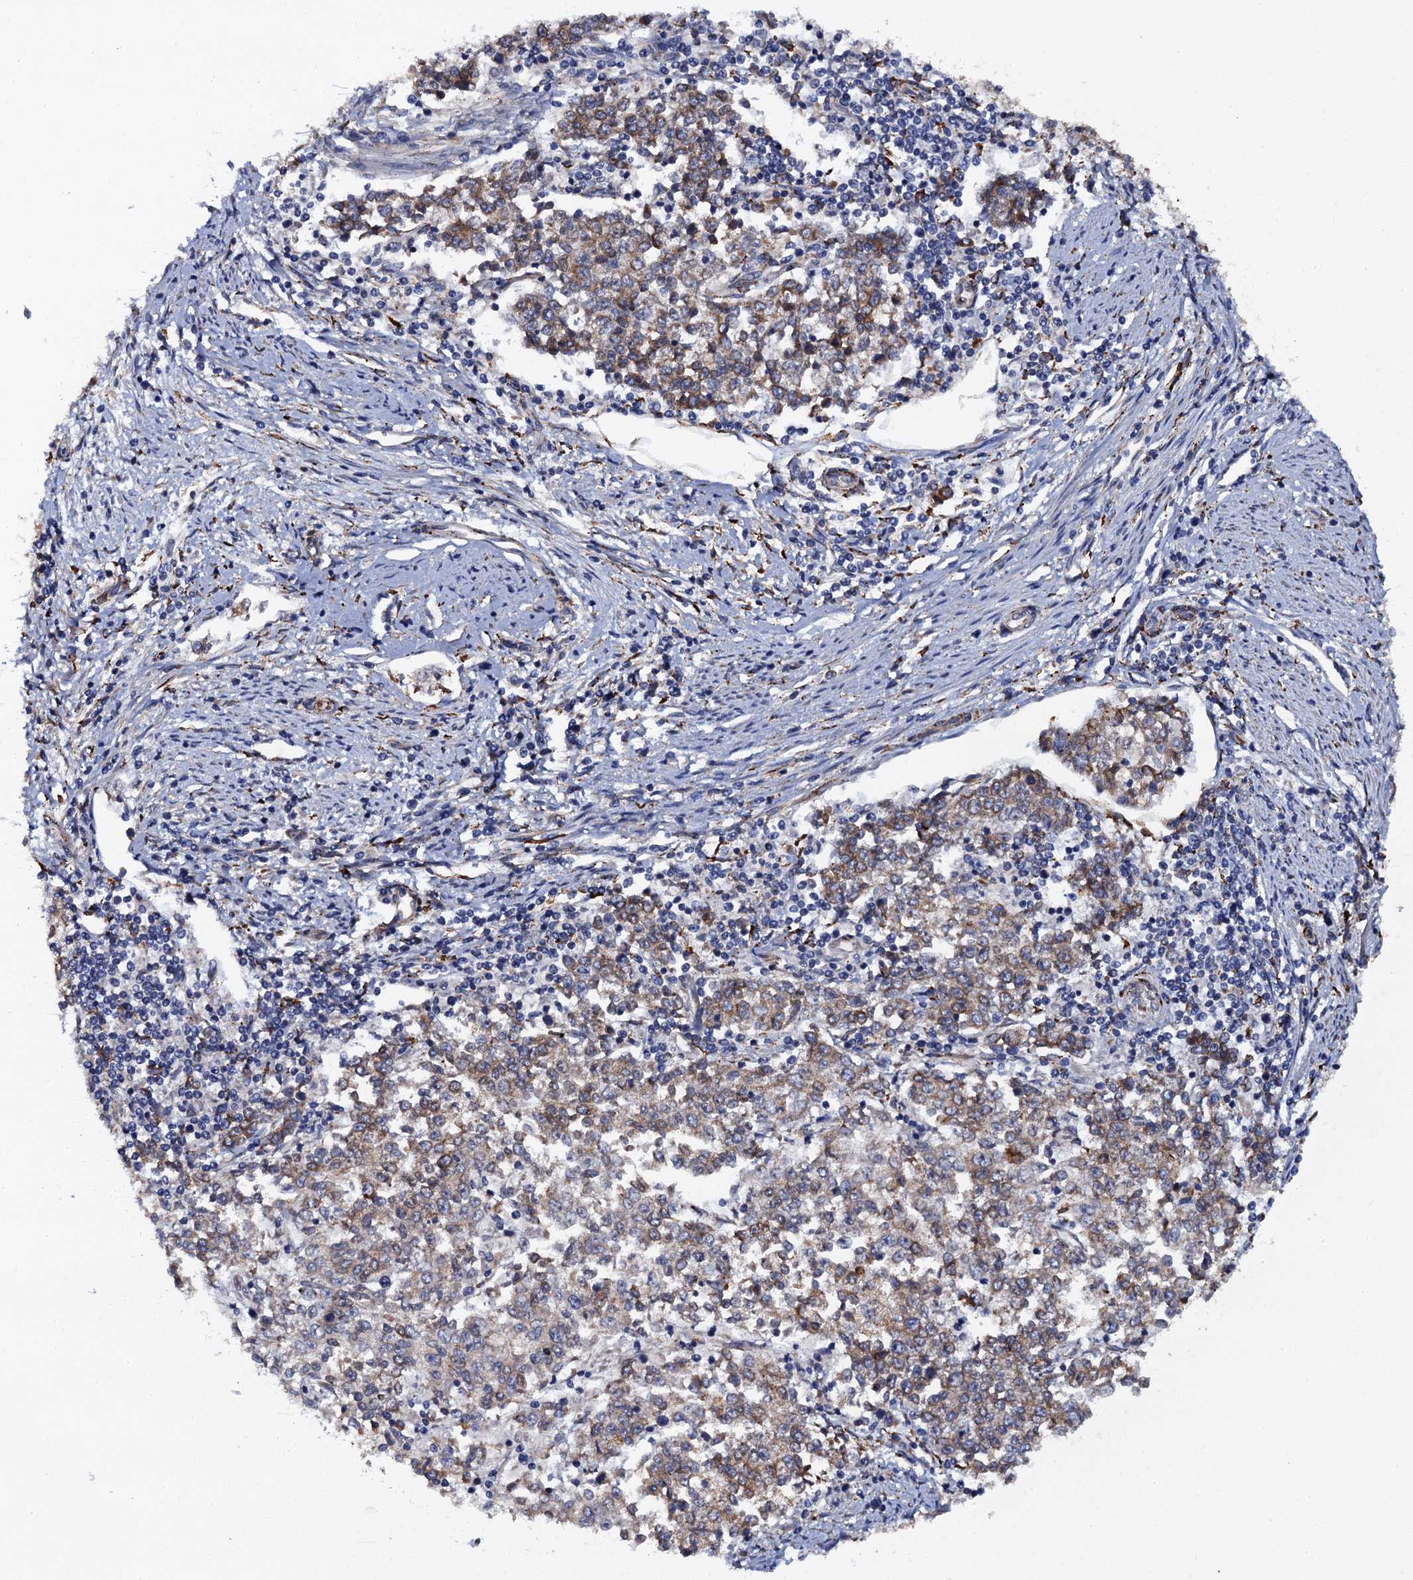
{"staining": {"intensity": "moderate", "quantity": "<25%", "location": "cytoplasmic/membranous"}, "tissue": "endometrial cancer", "cell_type": "Tumor cells", "image_type": "cancer", "snomed": [{"axis": "morphology", "description": "Adenocarcinoma, NOS"}, {"axis": "topography", "description": "Endometrium"}], "caption": "Adenocarcinoma (endometrial) was stained to show a protein in brown. There is low levels of moderate cytoplasmic/membranous positivity in approximately <25% of tumor cells.", "gene": "POGLUT3", "patient": {"sex": "female", "age": 50}}